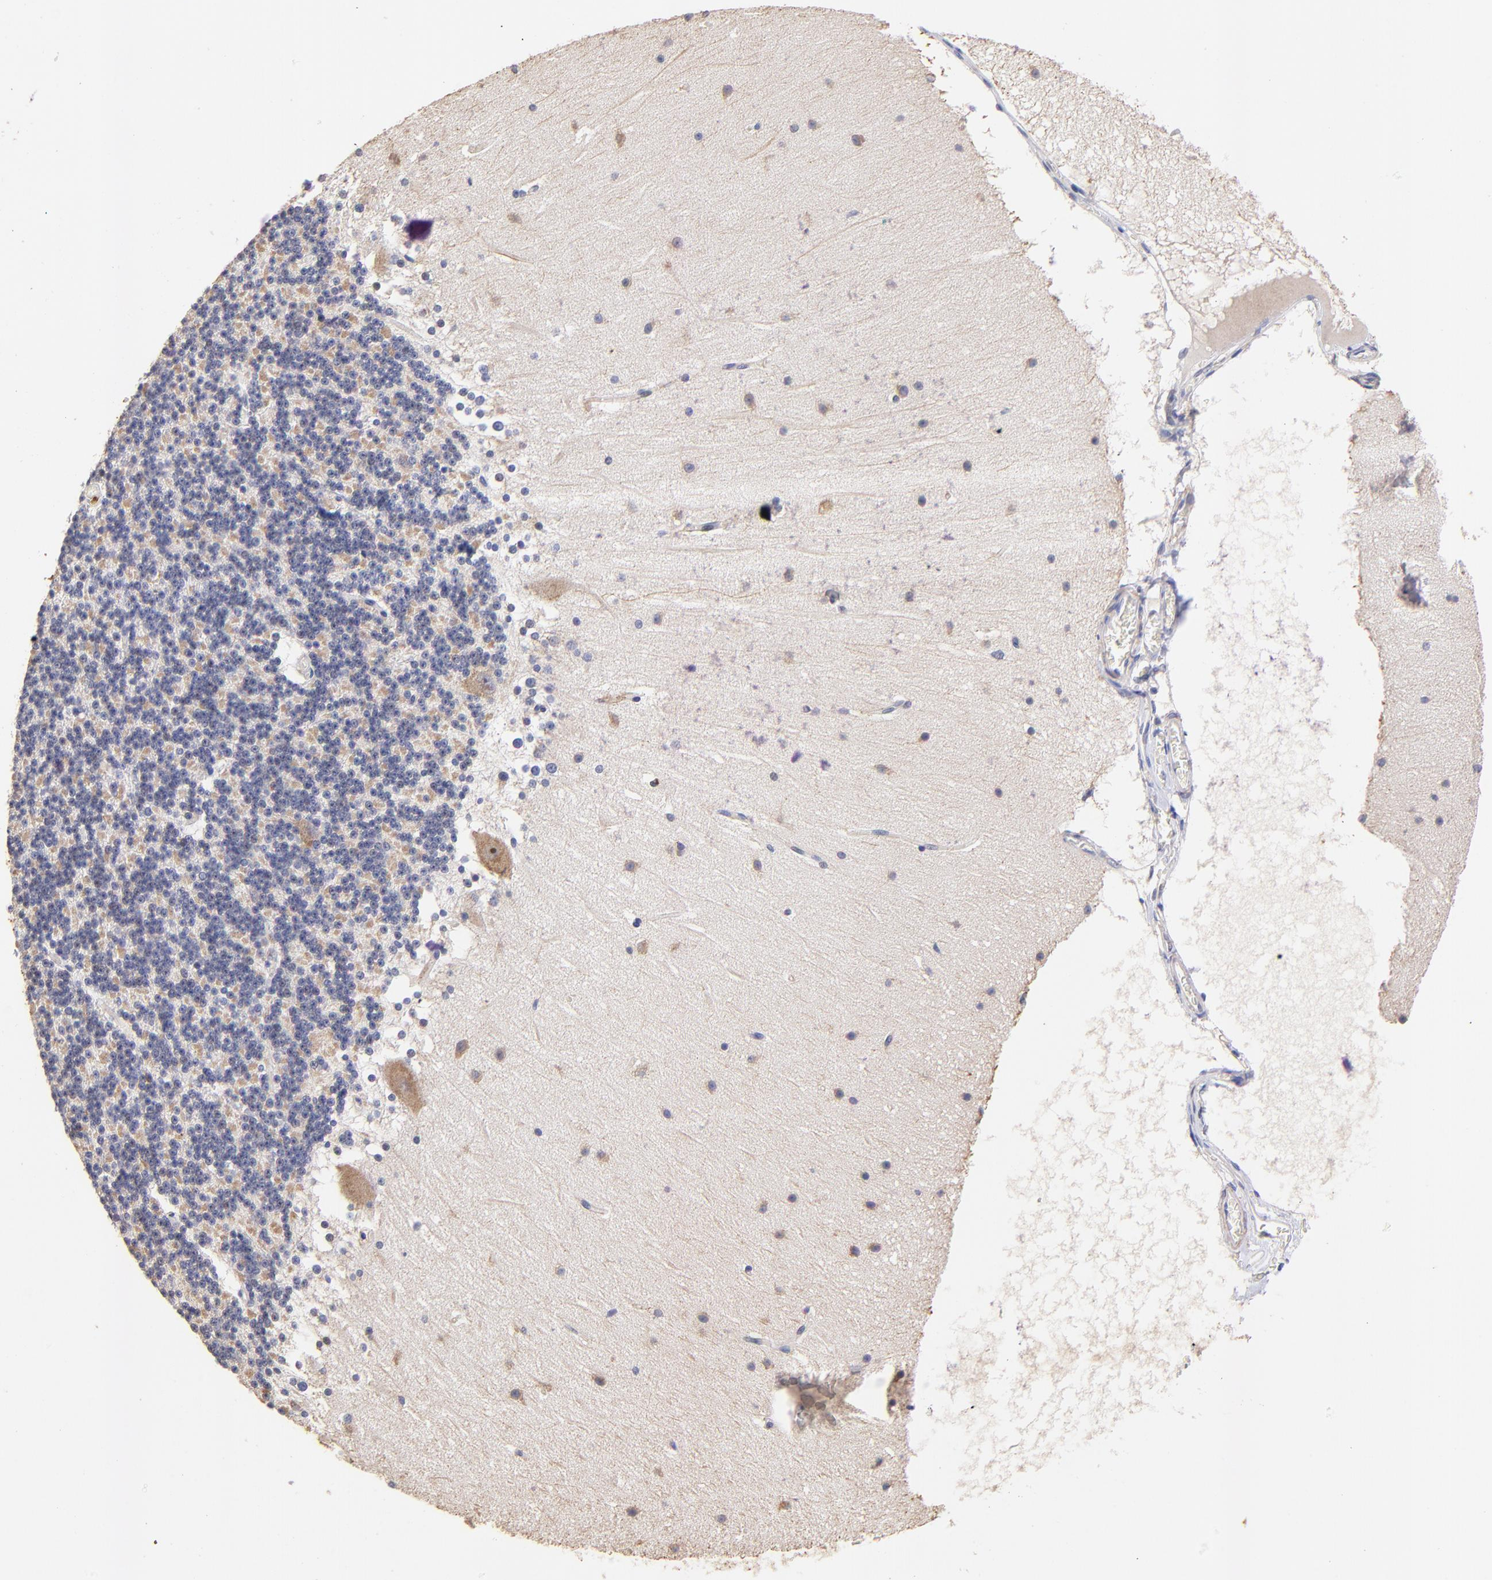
{"staining": {"intensity": "negative", "quantity": "none", "location": "none"}, "tissue": "cerebellum", "cell_type": "Cells in granular layer", "image_type": "normal", "snomed": [{"axis": "morphology", "description": "Normal tissue, NOS"}, {"axis": "topography", "description": "Cerebellum"}], "caption": "This photomicrograph is of unremarkable cerebellum stained with immunohistochemistry (IHC) to label a protein in brown with the nuclei are counter-stained blue. There is no expression in cells in granular layer. (Stains: DAB (3,3'-diaminobenzidine) IHC with hematoxylin counter stain, Microscopy: brightfield microscopy at high magnification).", "gene": "BBOF1", "patient": {"sex": "female", "age": 19}}